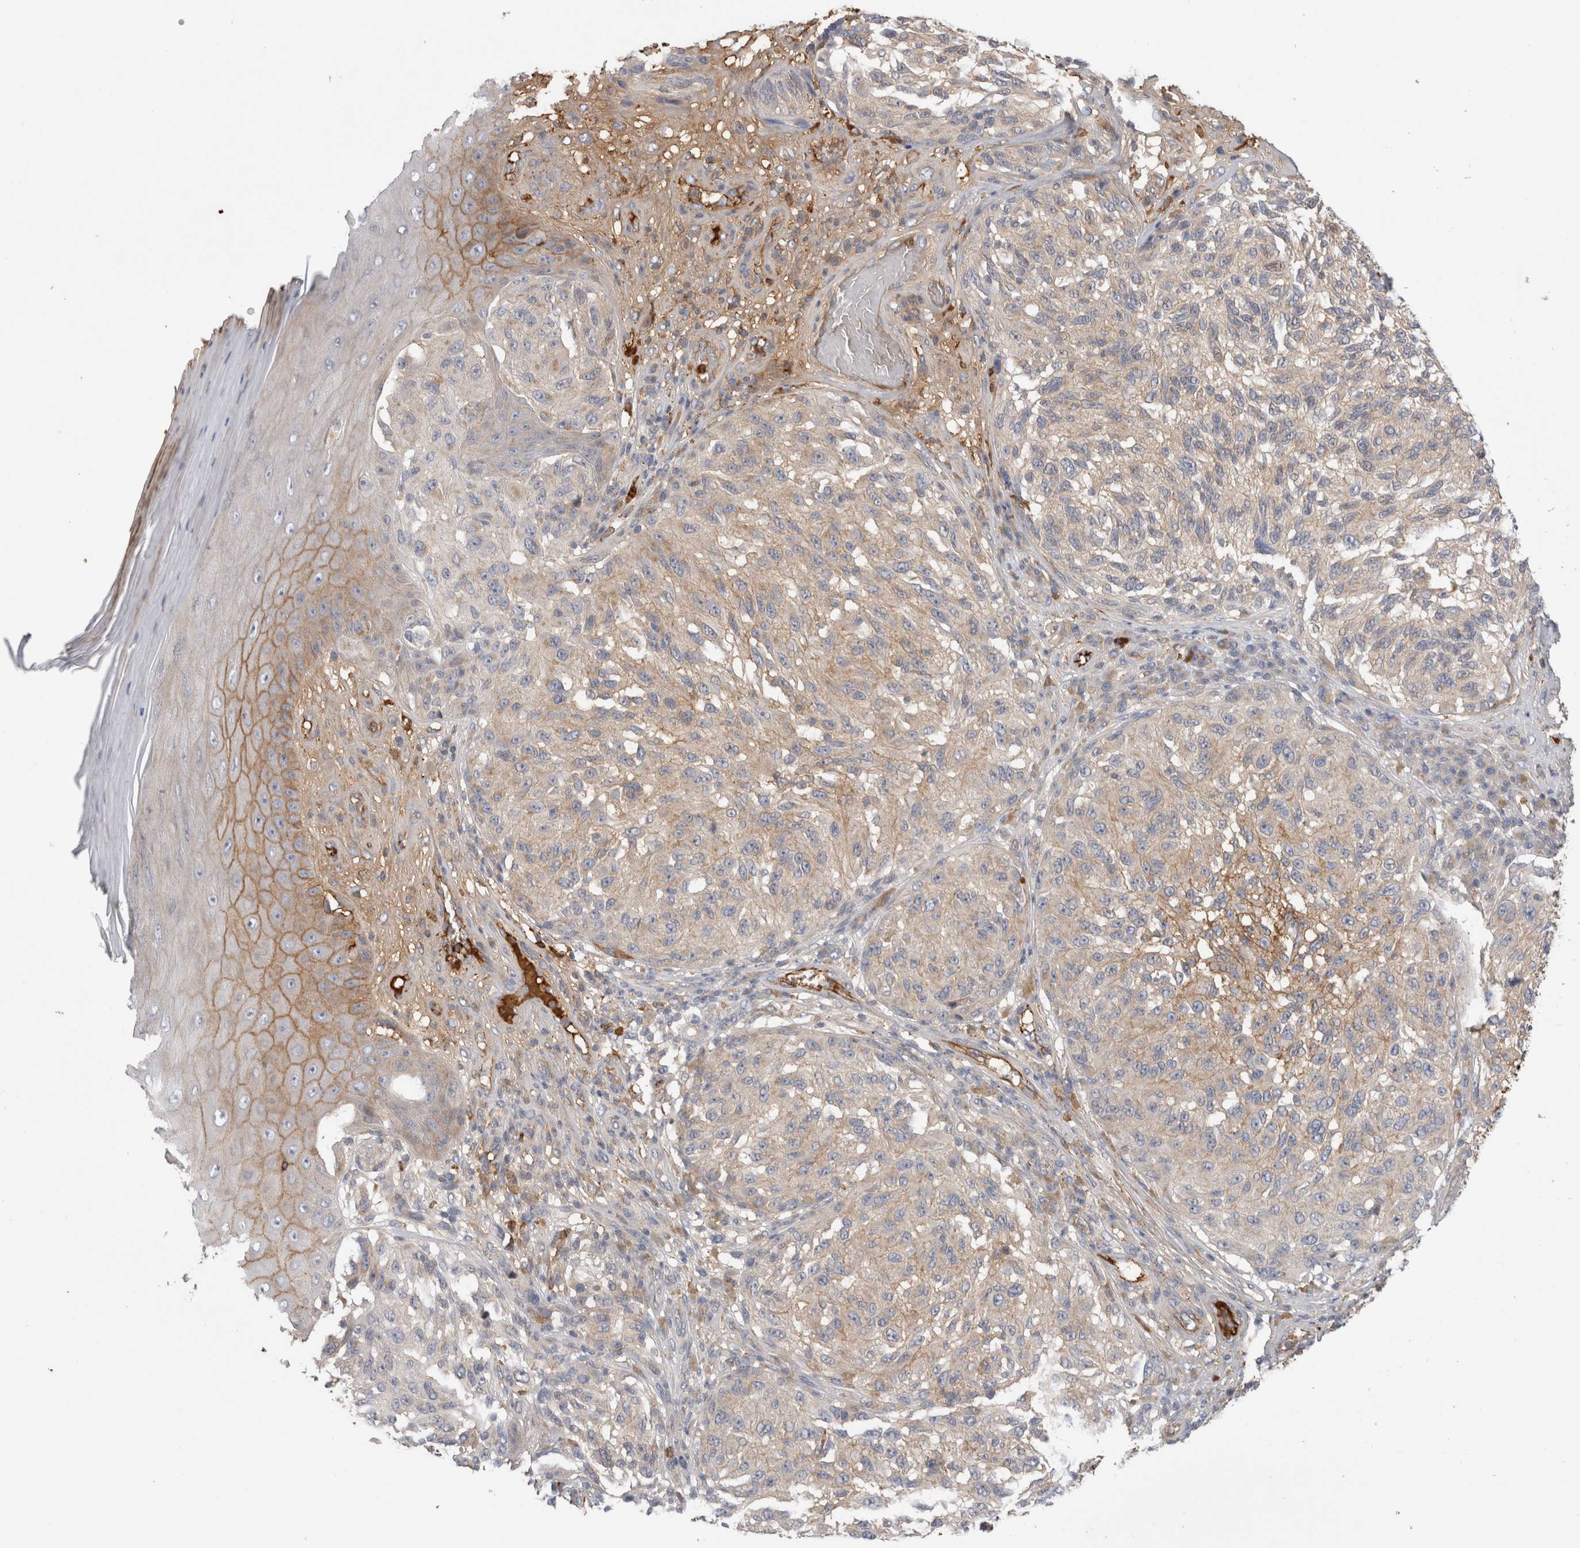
{"staining": {"intensity": "weak", "quantity": "25%-75%", "location": "cytoplasmic/membranous"}, "tissue": "melanoma", "cell_type": "Tumor cells", "image_type": "cancer", "snomed": [{"axis": "morphology", "description": "Malignant melanoma, NOS"}, {"axis": "topography", "description": "Skin"}], "caption": "About 25%-75% of tumor cells in human melanoma display weak cytoplasmic/membranous protein staining as visualized by brown immunohistochemical staining.", "gene": "TBCE", "patient": {"sex": "female", "age": 73}}